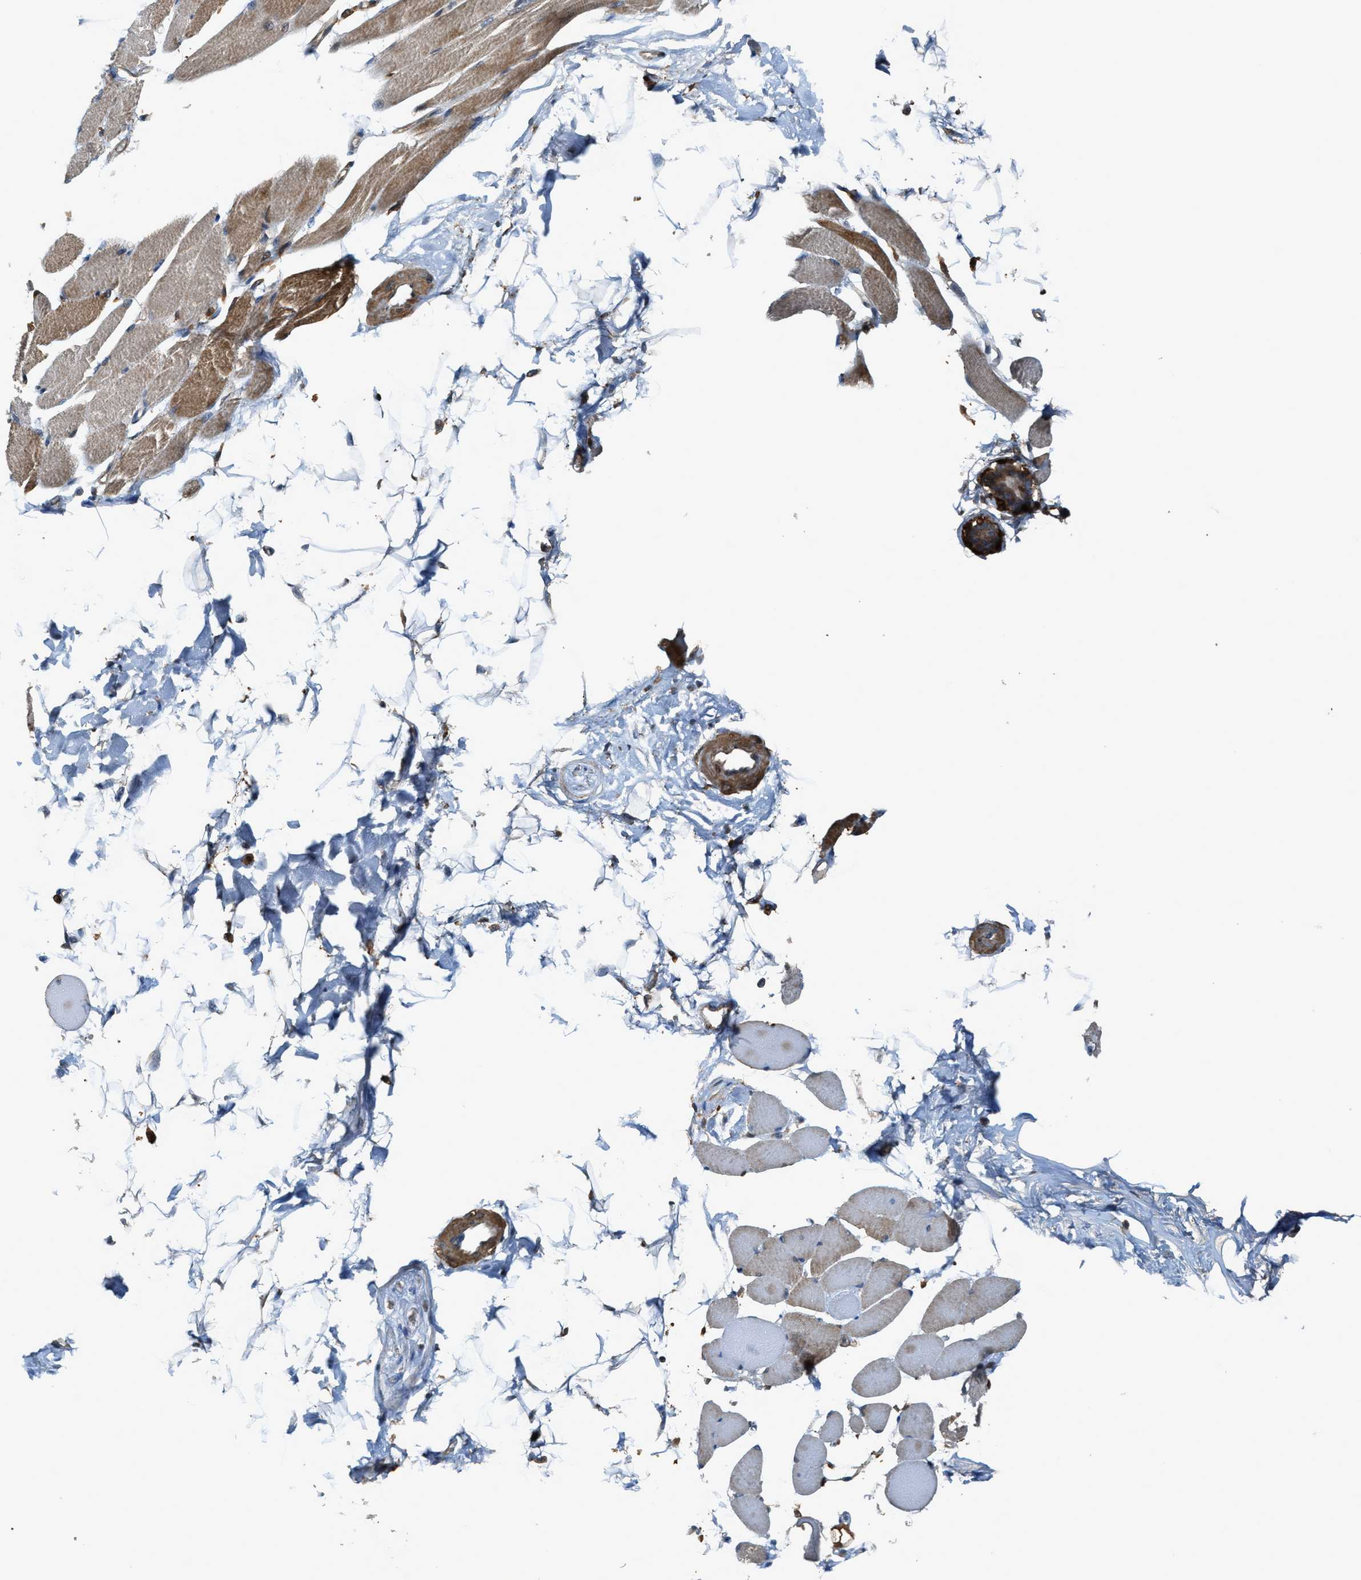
{"staining": {"intensity": "moderate", "quantity": "25%-75%", "location": "cytoplasmic/membranous"}, "tissue": "skeletal muscle", "cell_type": "Myocytes", "image_type": "normal", "snomed": [{"axis": "morphology", "description": "Normal tissue, NOS"}, {"axis": "topography", "description": "Skeletal muscle"}, {"axis": "topography", "description": "Peripheral nerve tissue"}], "caption": "Normal skeletal muscle exhibits moderate cytoplasmic/membranous staining in about 25%-75% of myocytes, visualized by immunohistochemistry.", "gene": "SERPINB5", "patient": {"sex": "female", "age": 84}}